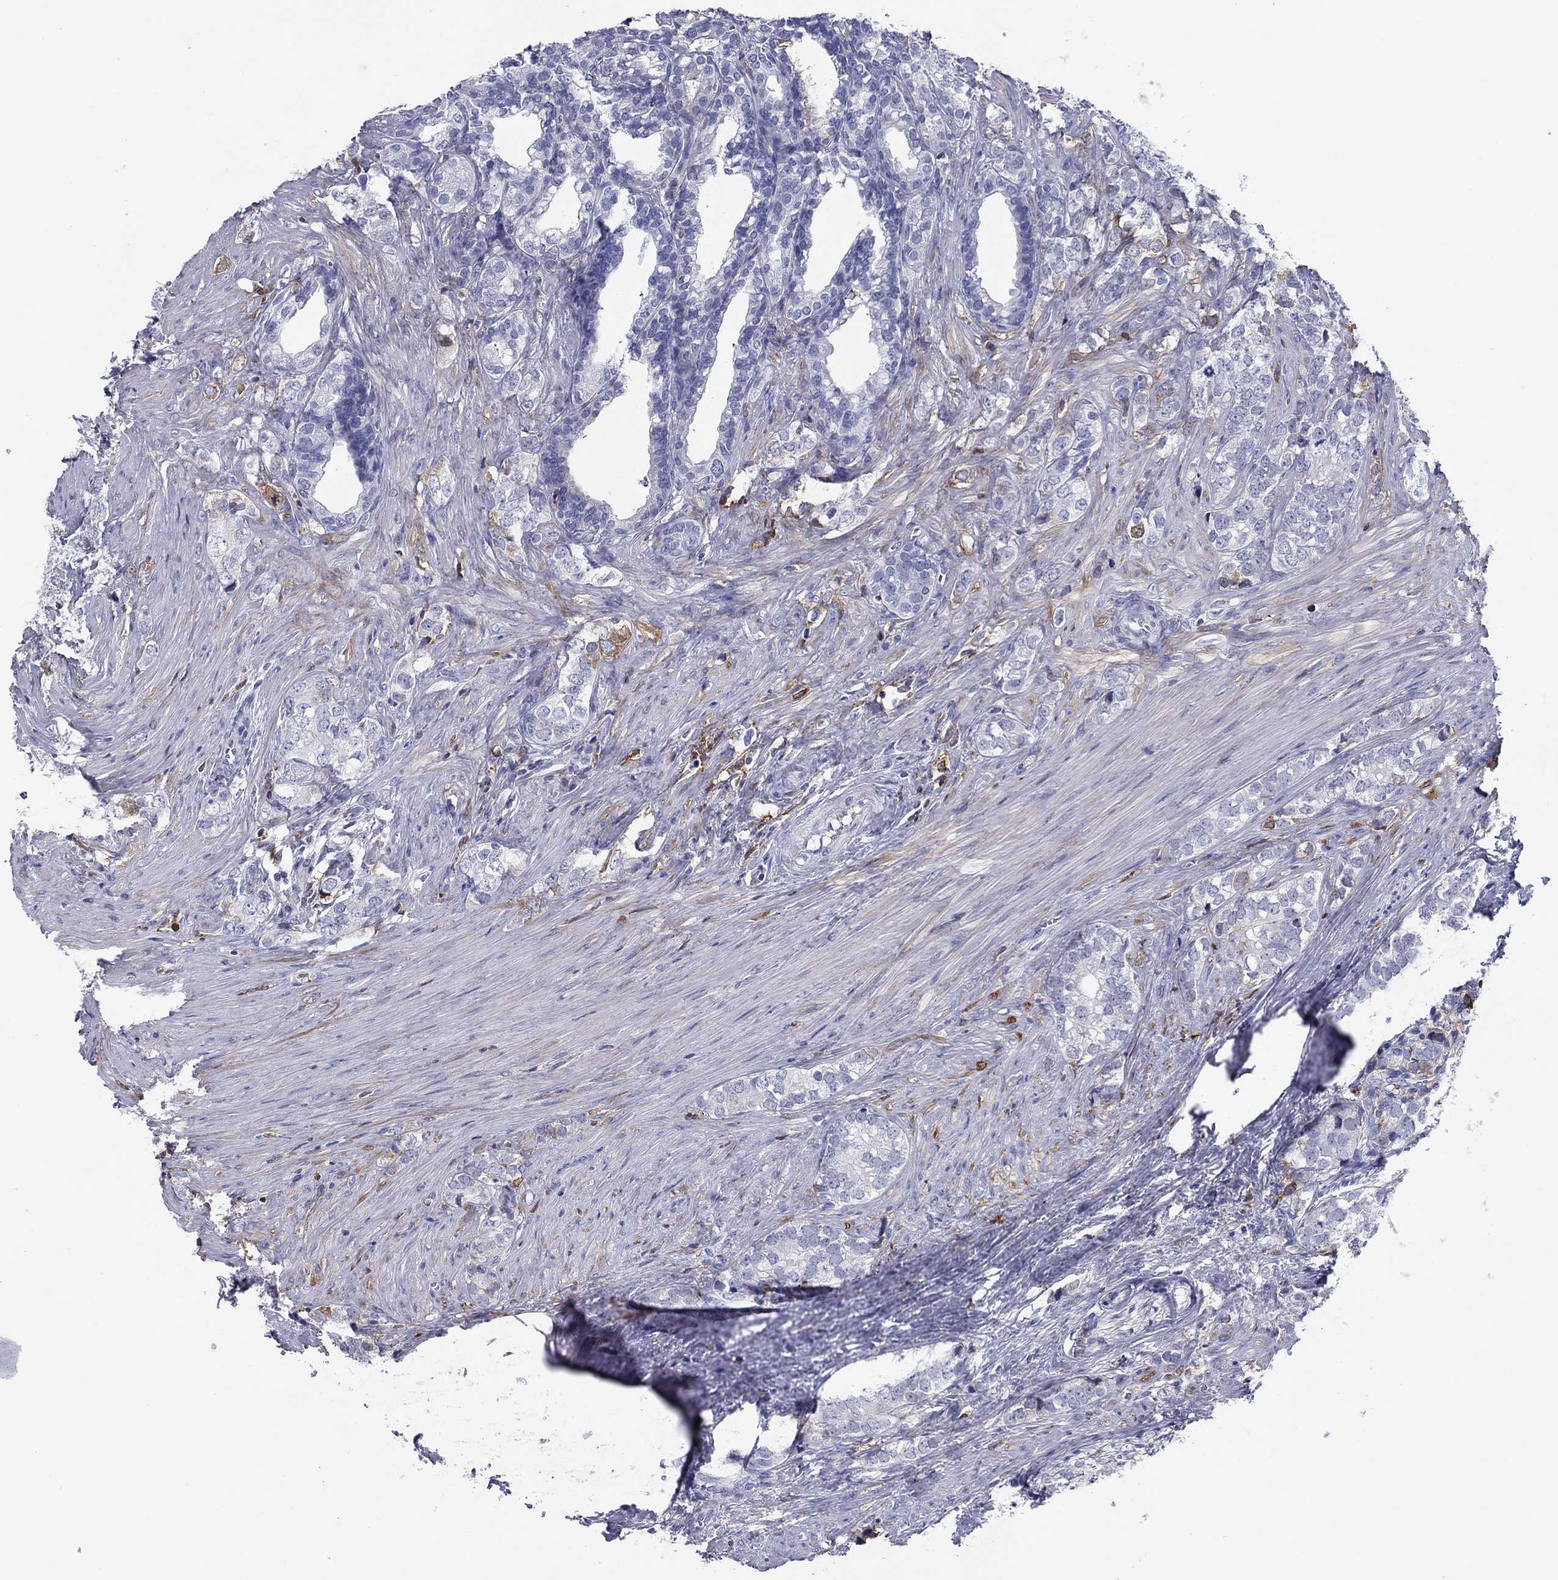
{"staining": {"intensity": "negative", "quantity": "none", "location": "none"}, "tissue": "prostate cancer", "cell_type": "Tumor cells", "image_type": "cancer", "snomed": [{"axis": "morphology", "description": "Adenocarcinoma, NOS"}, {"axis": "topography", "description": "Prostate and seminal vesicle, NOS"}], "caption": "The micrograph reveals no significant staining in tumor cells of prostate cancer.", "gene": "HPX", "patient": {"sex": "male", "age": 63}}